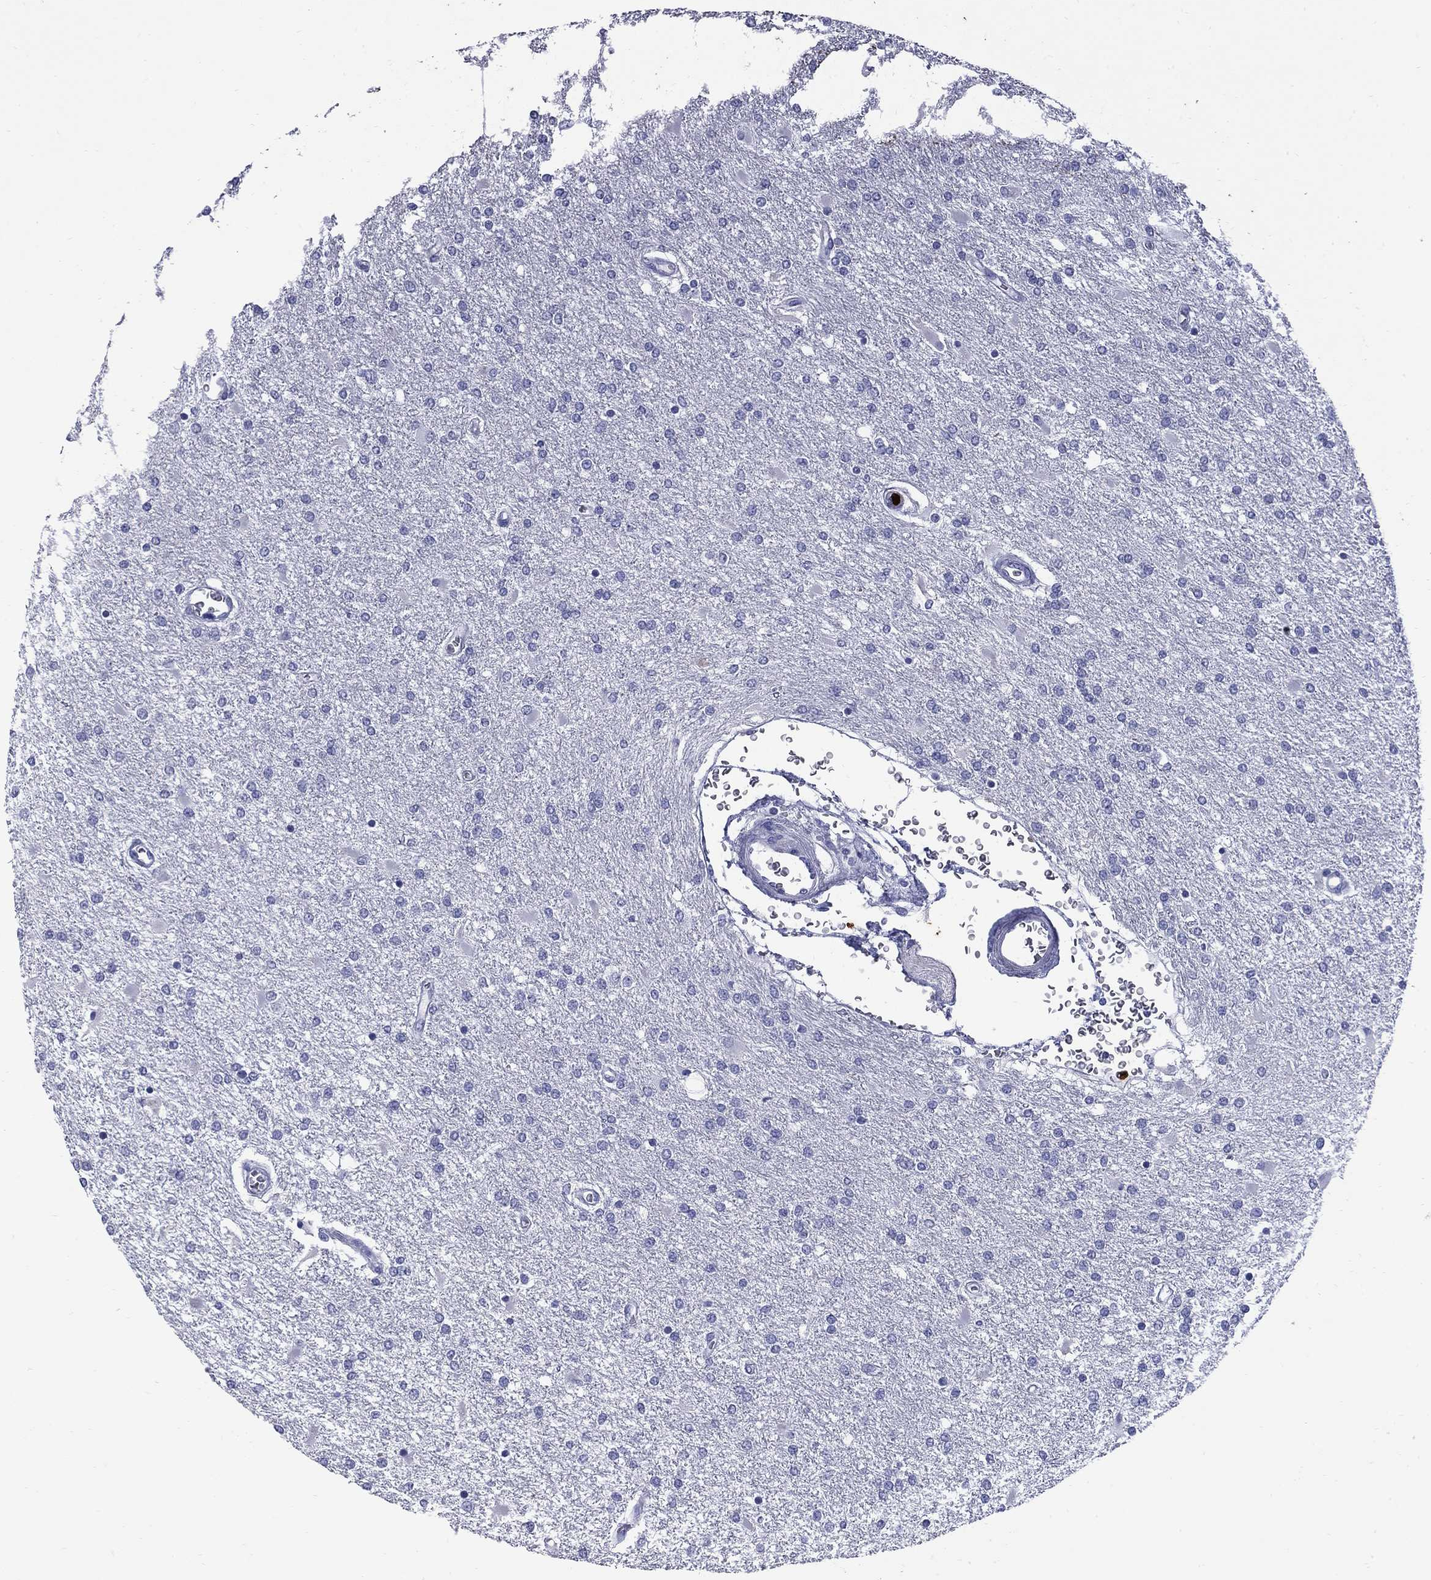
{"staining": {"intensity": "negative", "quantity": "none", "location": "none"}, "tissue": "glioma", "cell_type": "Tumor cells", "image_type": "cancer", "snomed": [{"axis": "morphology", "description": "Glioma, malignant, High grade"}, {"axis": "topography", "description": "Cerebral cortex"}], "caption": "High magnification brightfield microscopy of malignant glioma (high-grade) stained with DAB (brown) and counterstained with hematoxylin (blue): tumor cells show no significant positivity.", "gene": "TRIM29", "patient": {"sex": "male", "age": 79}}